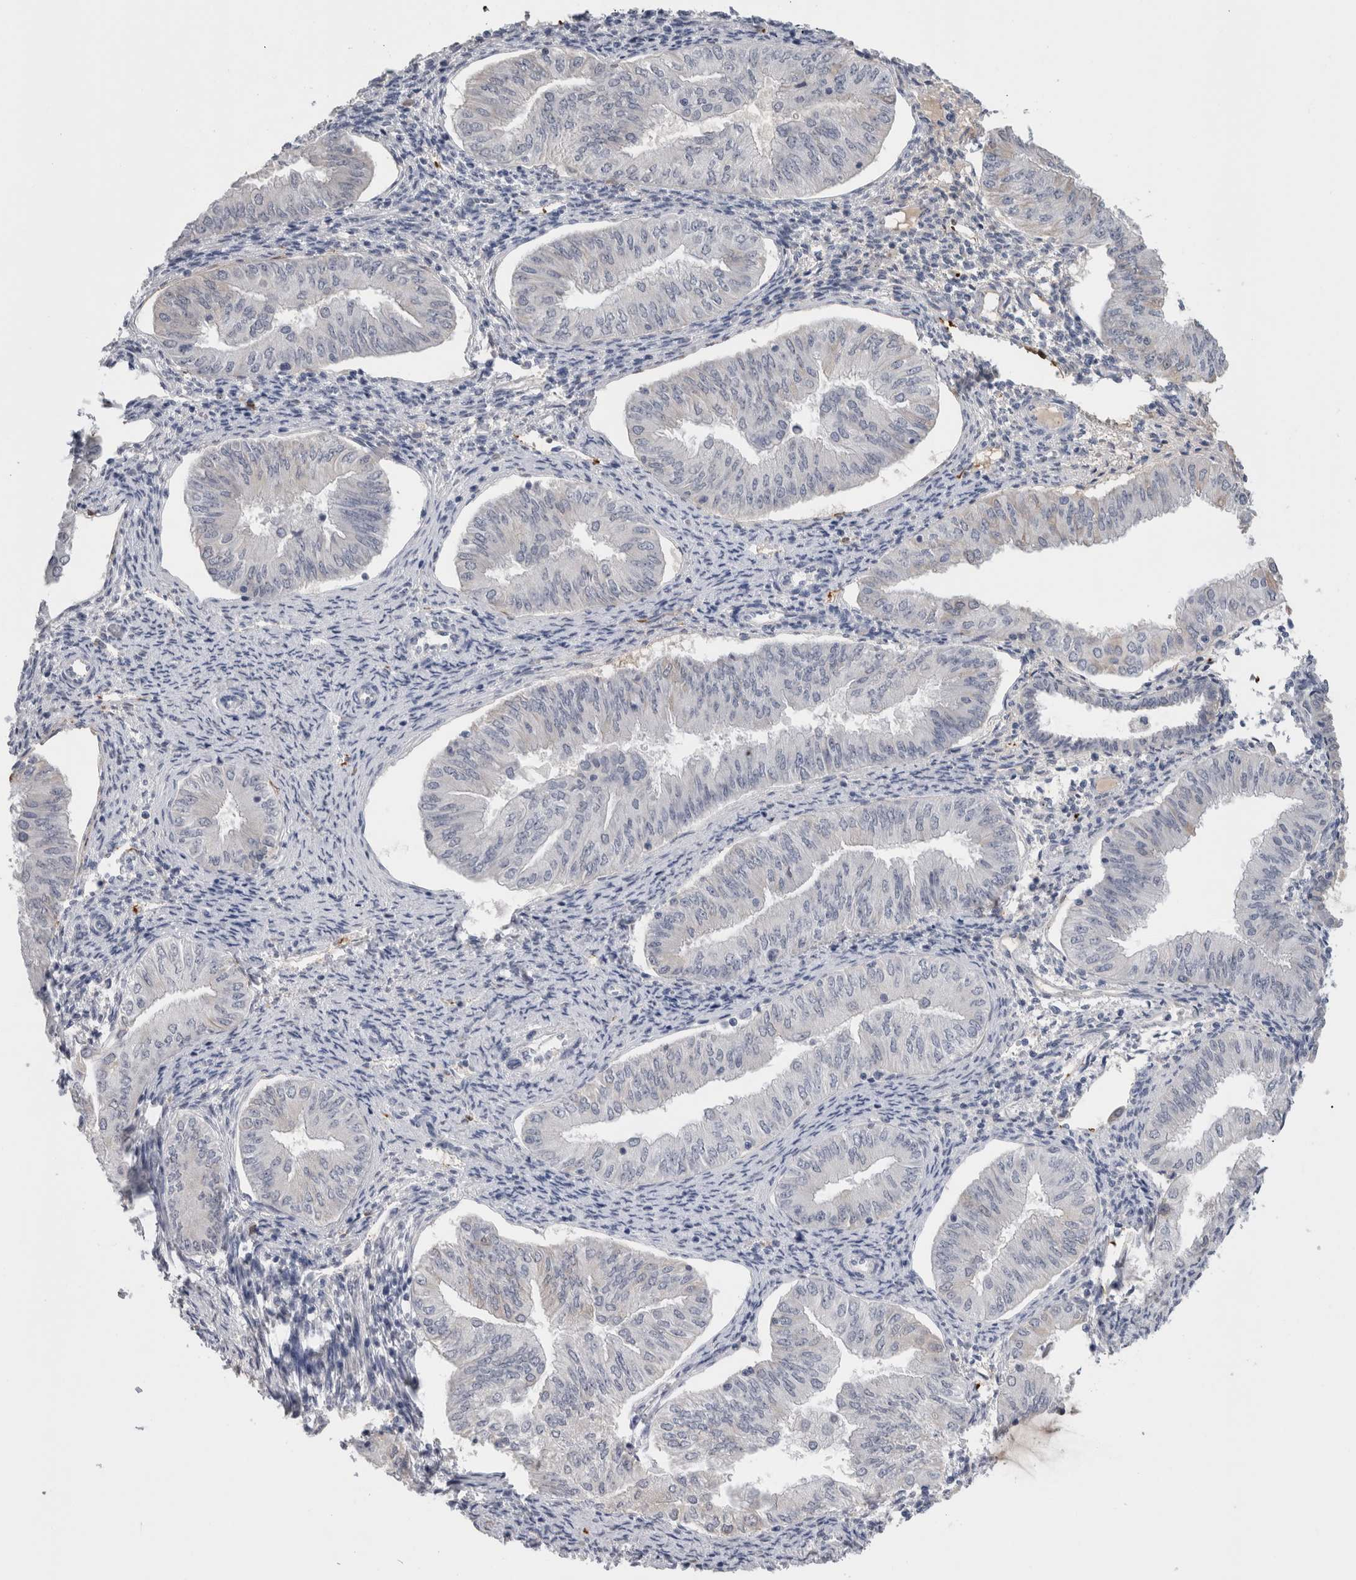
{"staining": {"intensity": "negative", "quantity": "none", "location": "none"}, "tissue": "endometrial cancer", "cell_type": "Tumor cells", "image_type": "cancer", "snomed": [{"axis": "morphology", "description": "Normal tissue, NOS"}, {"axis": "morphology", "description": "Adenocarcinoma, NOS"}, {"axis": "topography", "description": "Endometrium"}], "caption": "This micrograph is of endometrial adenocarcinoma stained with IHC to label a protein in brown with the nuclei are counter-stained blue. There is no staining in tumor cells. (IHC, brightfield microscopy, high magnification).", "gene": "FABP4", "patient": {"sex": "female", "age": 53}}